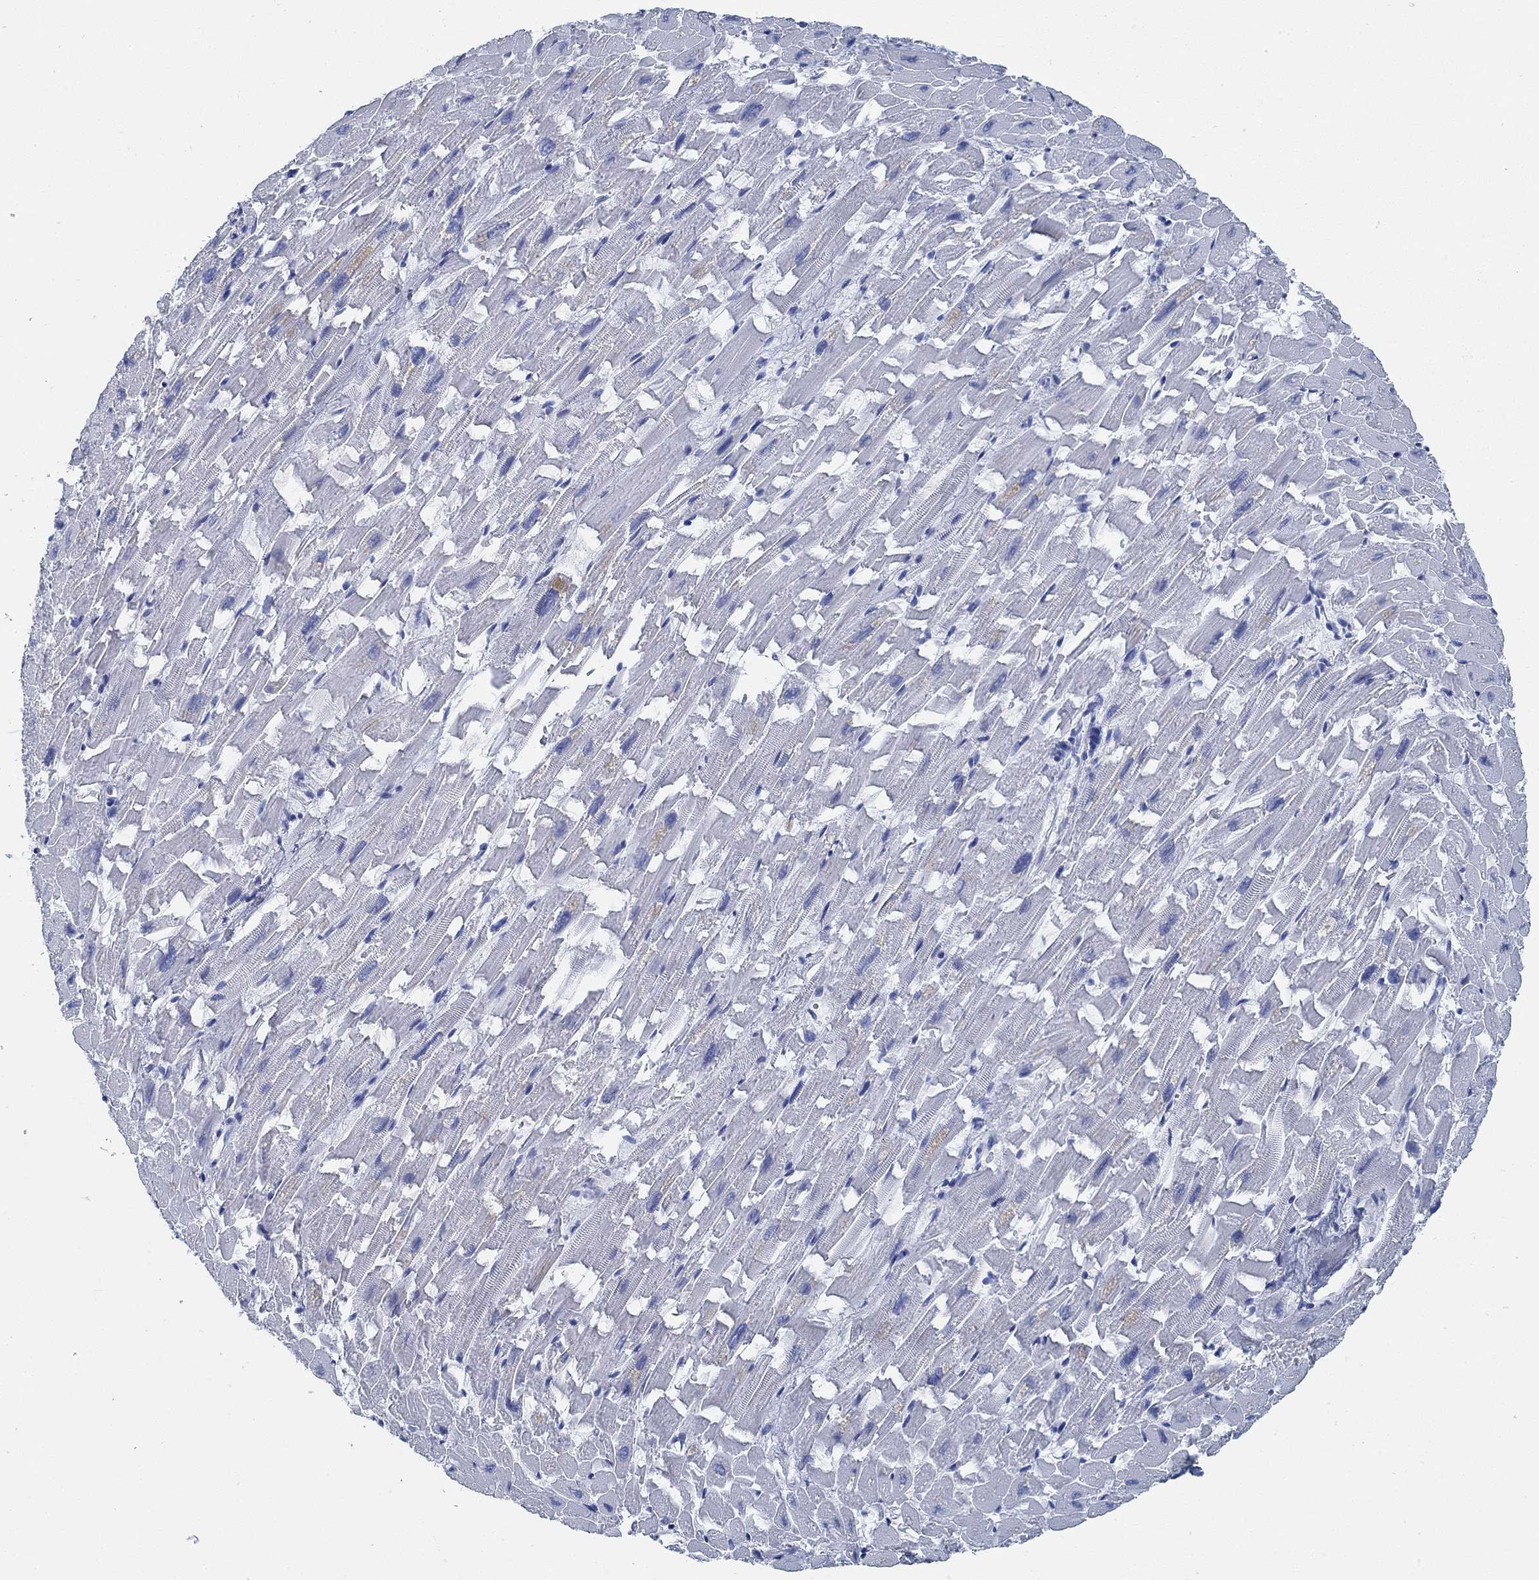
{"staining": {"intensity": "negative", "quantity": "none", "location": "none"}, "tissue": "heart muscle", "cell_type": "Cardiomyocytes", "image_type": "normal", "snomed": [{"axis": "morphology", "description": "Normal tissue, NOS"}, {"axis": "topography", "description": "Heart"}], "caption": "Immunohistochemistry (IHC) histopathology image of unremarkable heart muscle: heart muscle stained with DAB (3,3'-diaminobenzidine) displays no significant protein expression in cardiomyocytes.", "gene": "SLC45A1", "patient": {"sex": "female", "age": 64}}